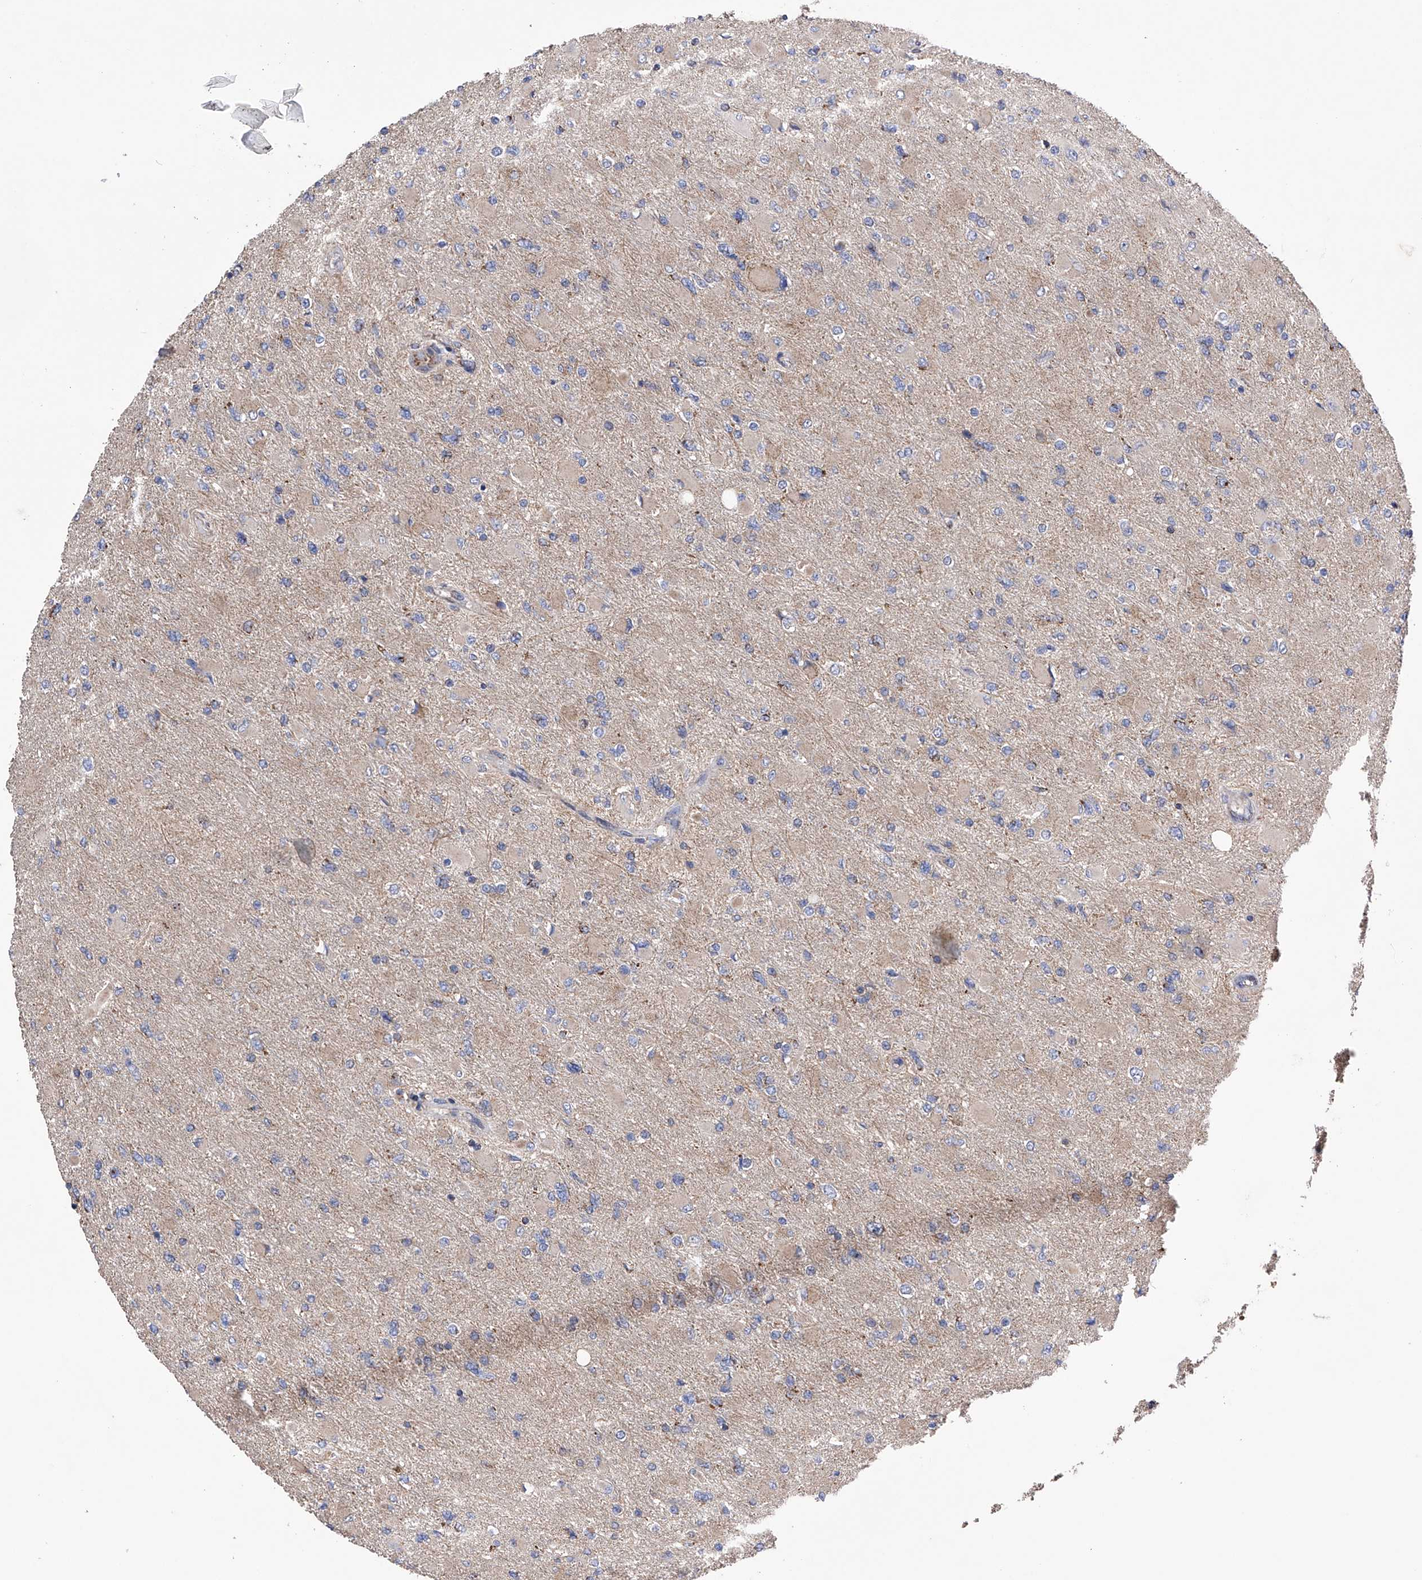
{"staining": {"intensity": "weak", "quantity": "25%-75%", "location": "cytoplasmic/membranous"}, "tissue": "glioma", "cell_type": "Tumor cells", "image_type": "cancer", "snomed": [{"axis": "morphology", "description": "Glioma, malignant, High grade"}, {"axis": "topography", "description": "Cerebral cortex"}], "caption": "The micrograph shows staining of malignant glioma (high-grade), revealing weak cytoplasmic/membranous protein positivity (brown color) within tumor cells.", "gene": "EFCAB2", "patient": {"sex": "female", "age": 36}}